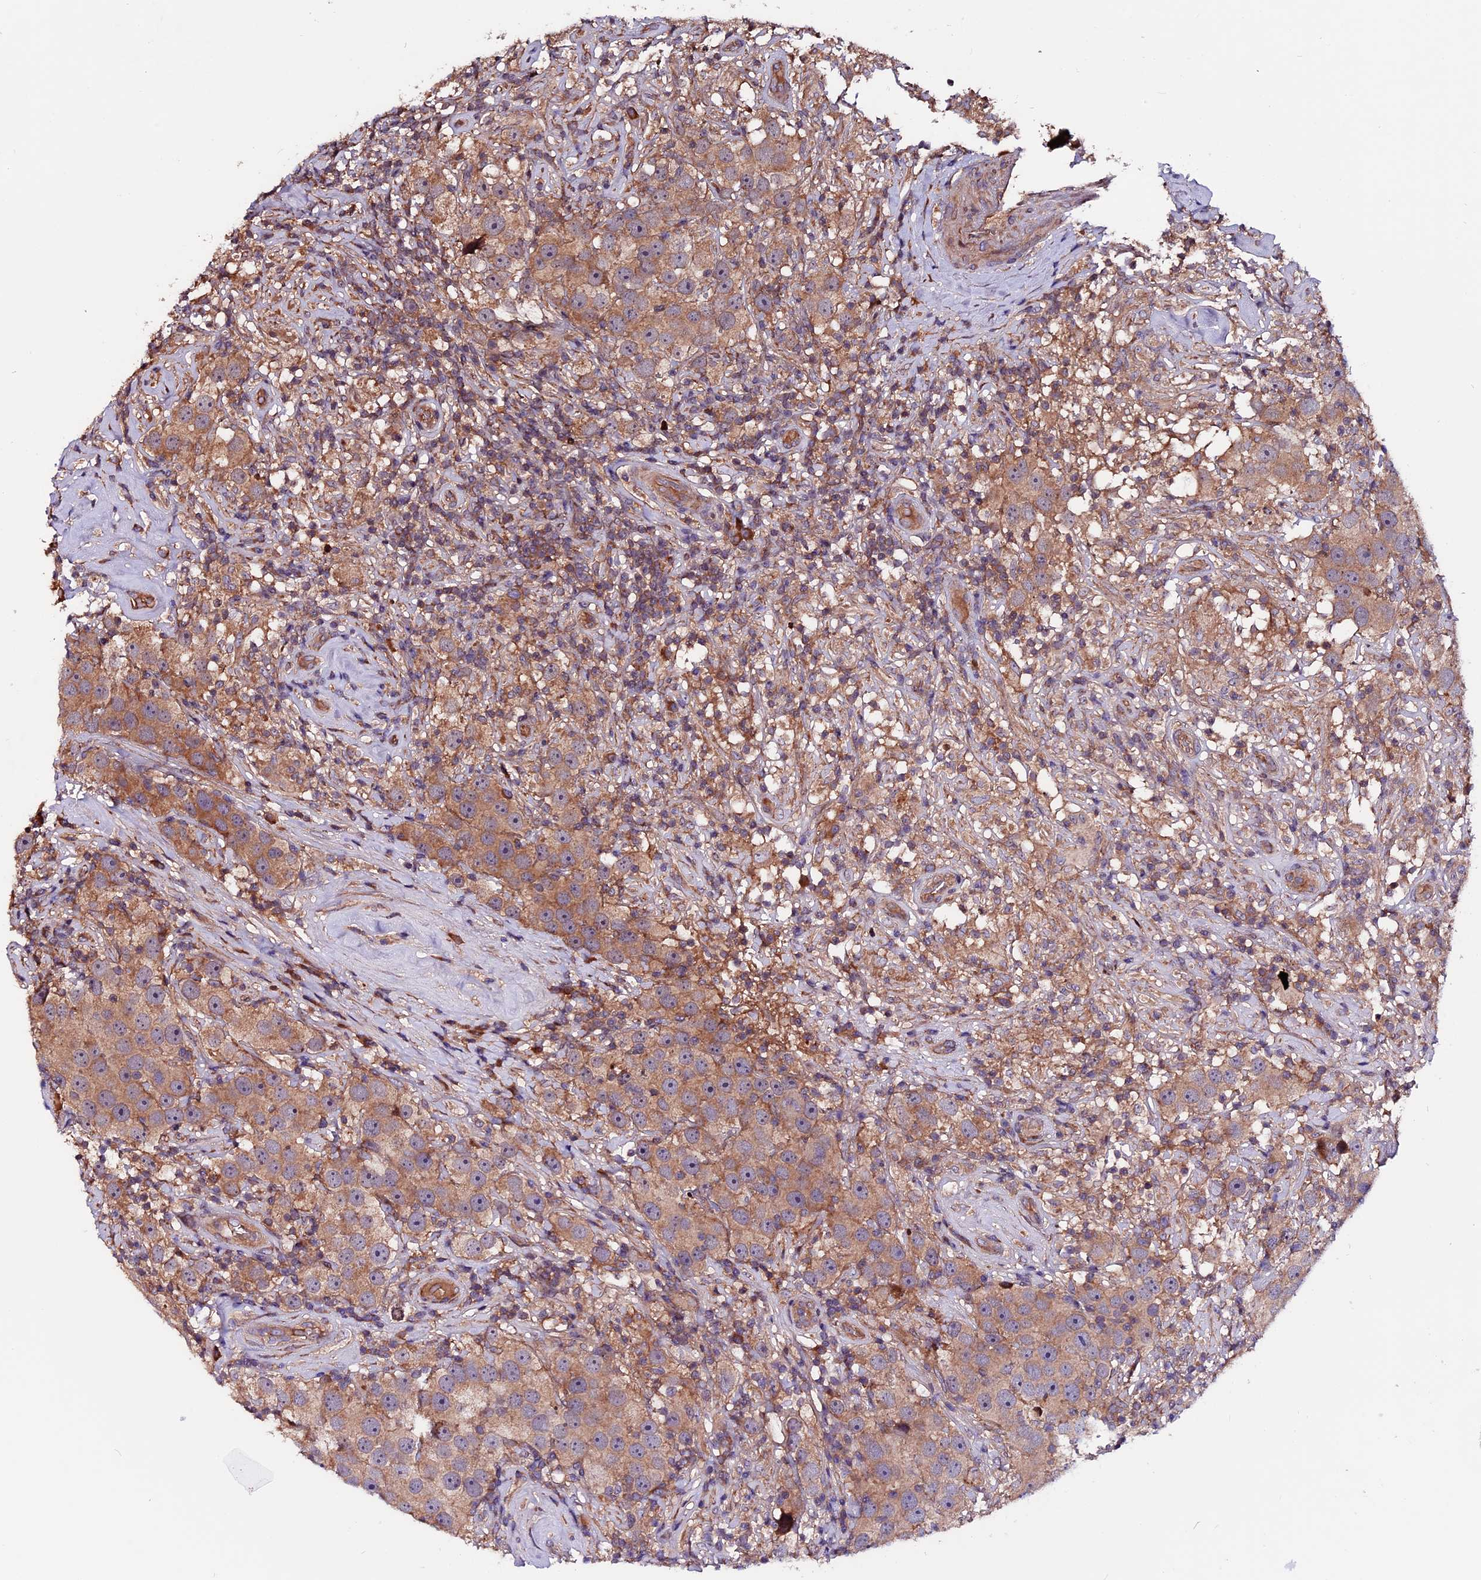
{"staining": {"intensity": "moderate", "quantity": ">75%", "location": "cytoplasmic/membranous"}, "tissue": "testis cancer", "cell_type": "Tumor cells", "image_type": "cancer", "snomed": [{"axis": "morphology", "description": "Seminoma, NOS"}, {"axis": "topography", "description": "Testis"}], "caption": "This photomicrograph displays immunohistochemistry staining of testis cancer, with medium moderate cytoplasmic/membranous positivity in about >75% of tumor cells.", "gene": "ZNF598", "patient": {"sex": "male", "age": 49}}